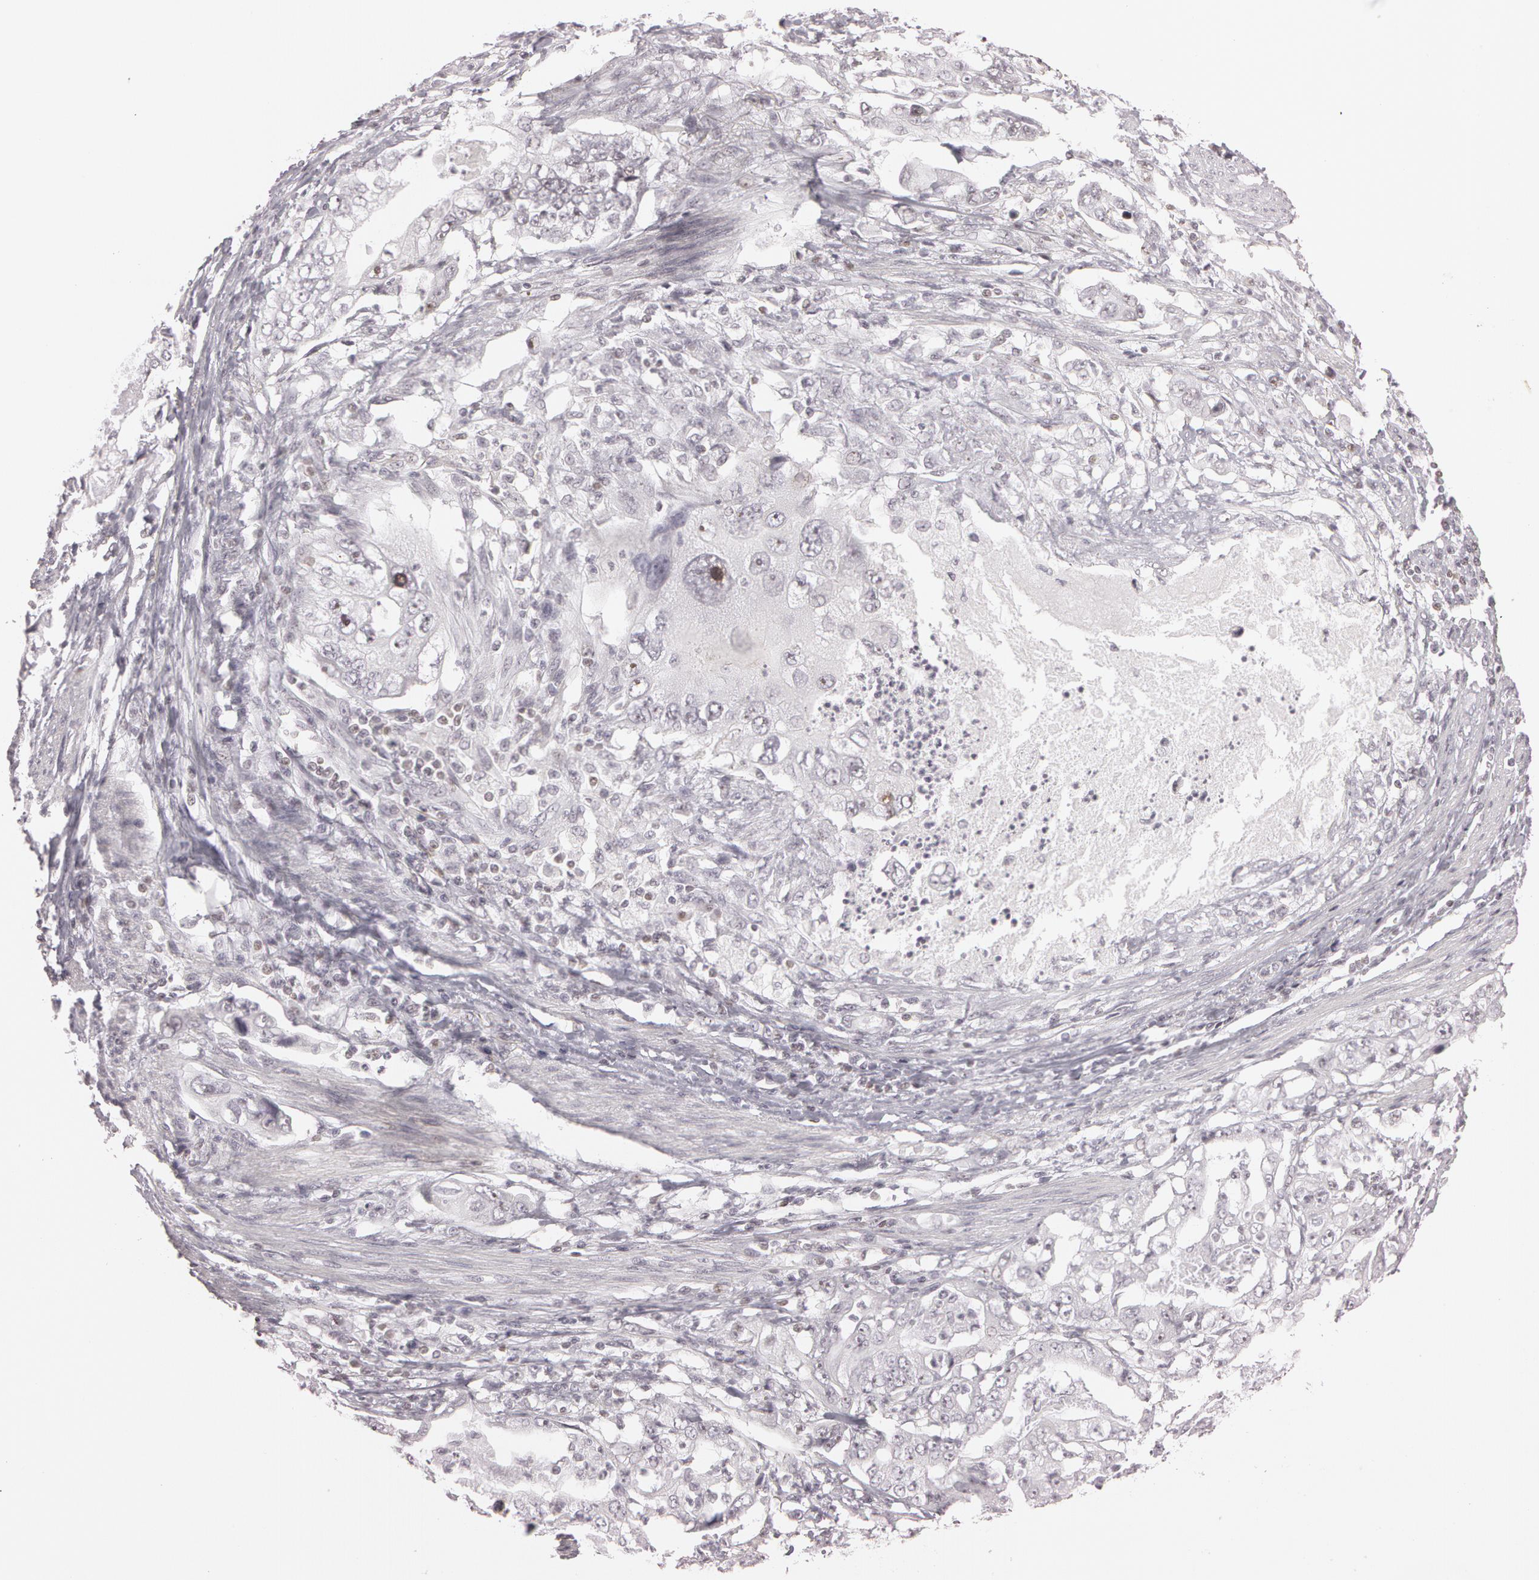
{"staining": {"intensity": "moderate", "quantity": "25%-75%", "location": "nuclear"}, "tissue": "stomach cancer", "cell_type": "Tumor cells", "image_type": "cancer", "snomed": [{"axis": "morphology", "description": "Adenocarcinoma, NOS"}, {"axis": "topography", "description": "Pancreas"}, {"axis": "topography", "description": "Stomach, upper"}], "caption": "Tumor cells show moderate nuclear expression in about 25%-75% of cells in stomach cancer (adenocarcinoma). (DAB (3,3'-diaminobenzidine) IHC with brightfield microscopy, high magnification).", "gene": "FBL", "patient": {"sex": "male", "age": 77}}